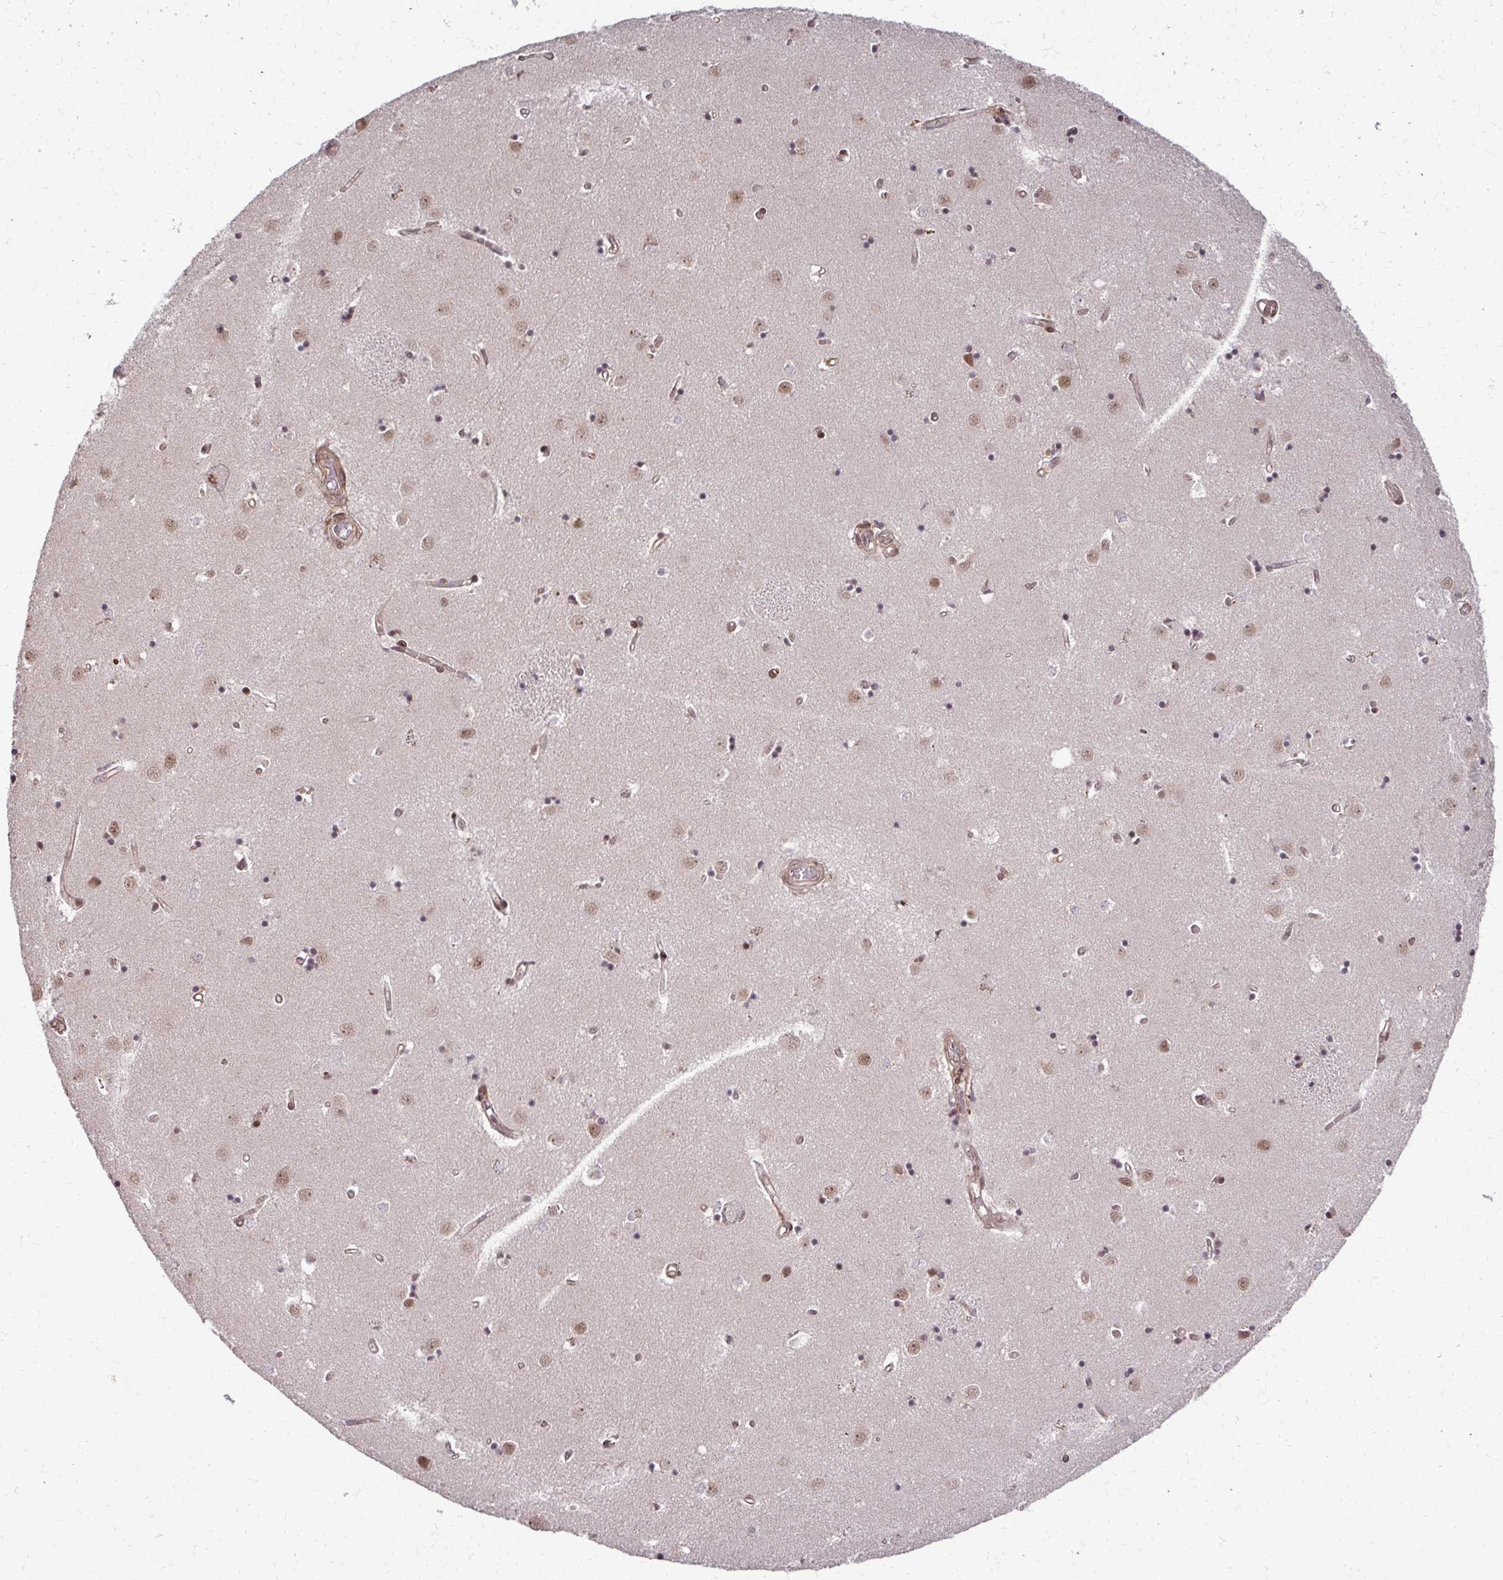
{"staining": {"intensity": "moderate", "quantity": ">75%", "location": "nuclear"}, "tissue": "caudate", "cell_type": "Glial cells", "image_type": "normal", "snomed": [{"axis": "morphology", "description": "Normal tissue, NOS"}, {"axis": "topography", "description": "Lateral ventricle wall"}], "caption": "Immunohistochemistry of benign human caudate shows medium levels of moderate nuclear positivity in approximately >75% of glial cells.", "gene": "SS18", "patient": {"sex": "male", "age": 54}}